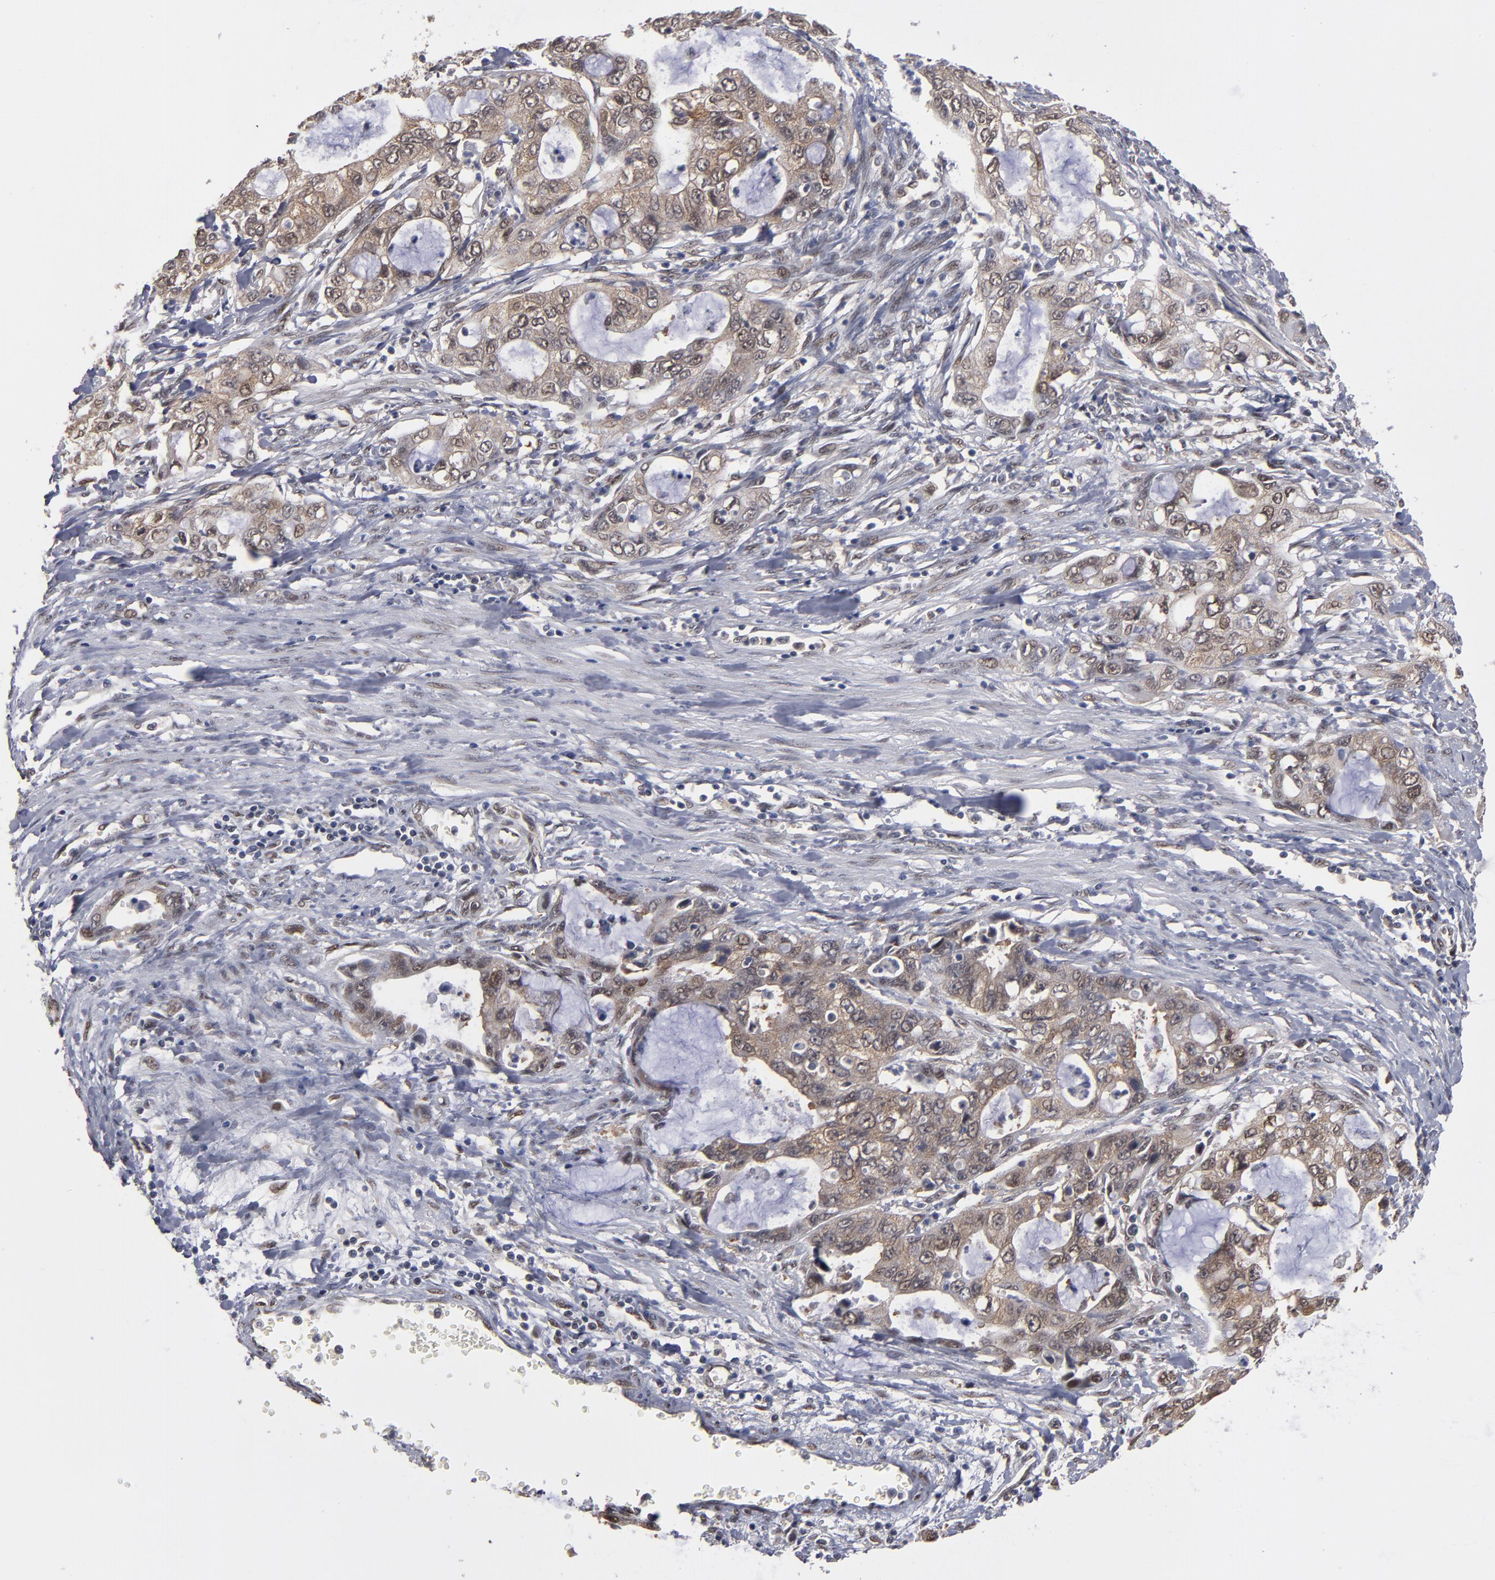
{"staining": {"intensity": "moderate", "quantity": ">75%", "location": "cytoplasmic/membranous,nuclear"}, "tissue": "stomach cancer", "cell_type": "Tumor cells", "image_type": "cancer", "snomed": [{"axis": "morphology", "description": "Adenocarcinoma, NOS"}, {"axis": "topography", "description": "Stomach, upper"}], "caption": "This image exhibits stomach cancer stained with IHC to label a protein in brown. The cytoplasmic/membranous and nuclear of tumor cells show moderate positivity for the protein. Nuclei are counter-stained blue.", "gene": "HUWE1", "patient": {"sex": "female", "age": 52}}